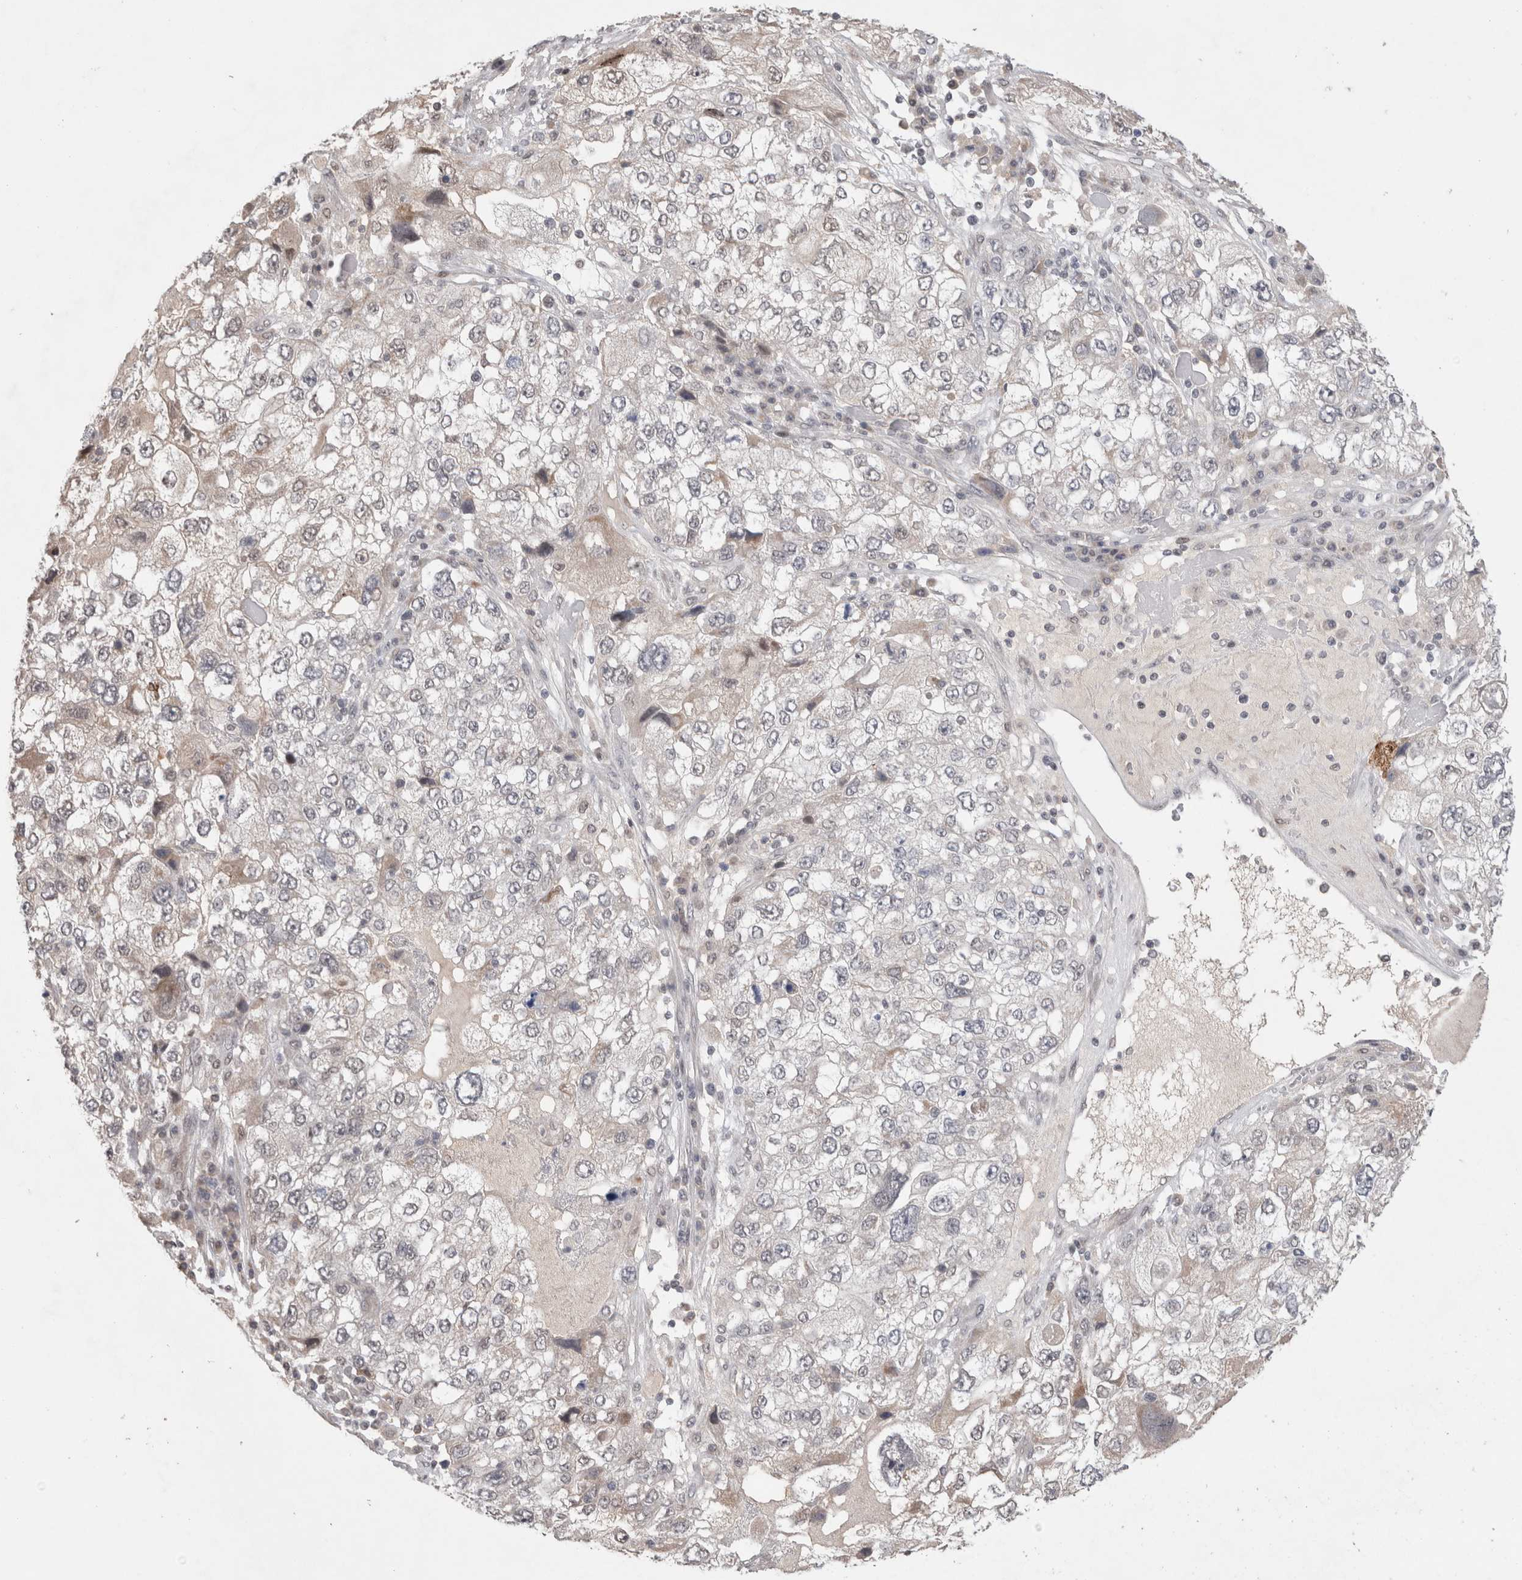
{"staining": {"intensity": "negative", "quantity": "none", "location": "none"}, "tissue": "endometrial cancer", "cell_type": "Tumor cells", "image_type": "cancer", "snomed": [{"axis": "morphology", "description": "Adenocarcinoma, NOS"}, {"axis": "topography", "description": "Endometrium"}], "caption": "DAB (3,3'-diaminobenzidine) immunohistochemical staining of endometrial adenocarcinoma displays no significant positivity in tumor cells.", "gene": "SYDE2", "patient": {"sex": "female", "age": 49}}